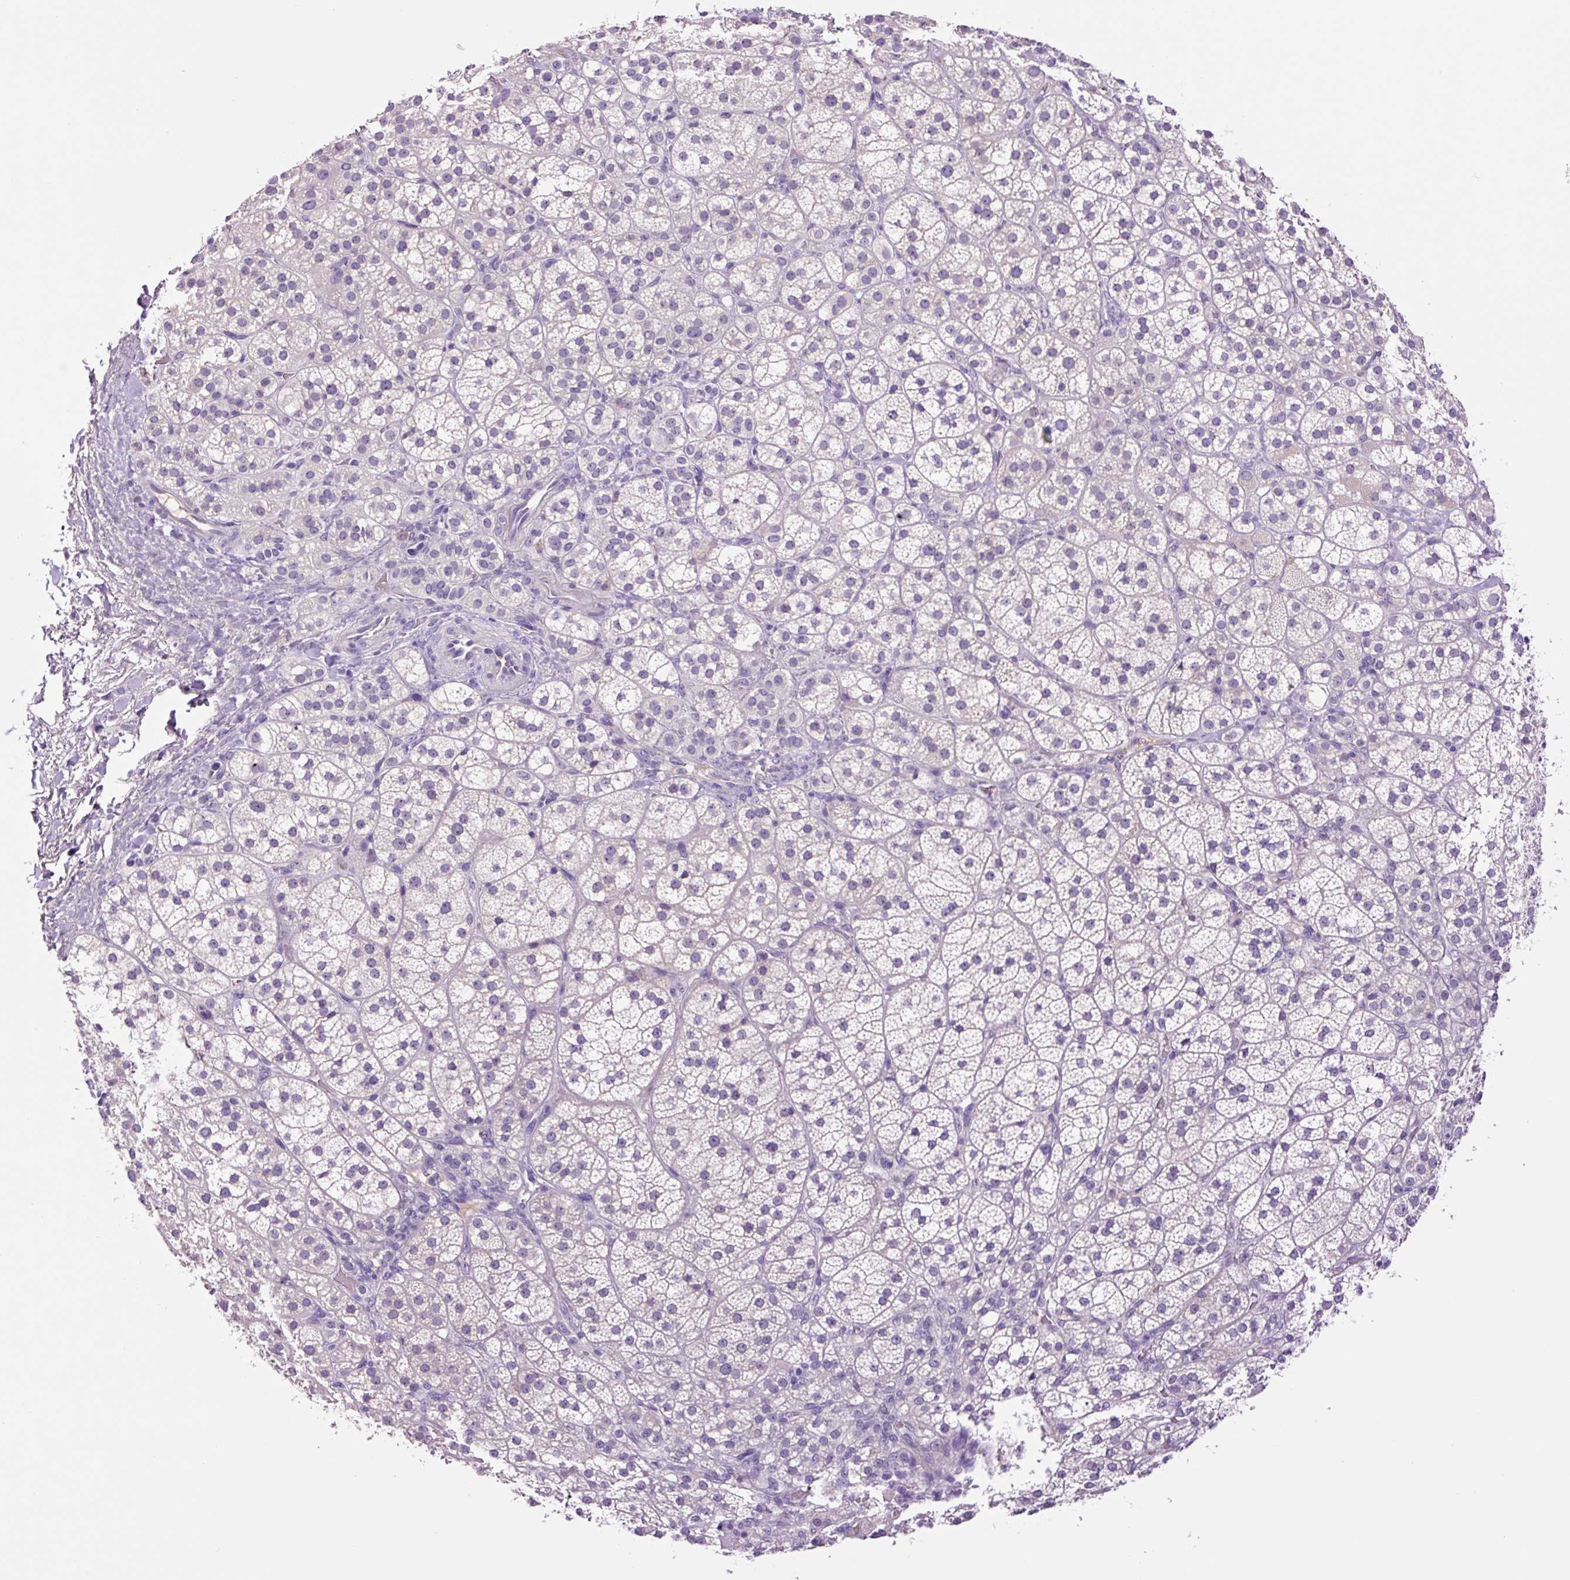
{"staining": {"intensity": "negative", "quantity": "none", "location": "none"}, "tissue": "adrenal gland", "cell_type": "Glandular cells", "image_type": "normal", "snomed": [{"axis": "morphology", "description": "Normal tissue, NOS"}, {"axis": "topography", "description": "Adrenal gland"}], "caption": "High power microscopy image of an immunohistochemistry micrograph of unremarkable adrenal gland, revealing no significant expression in glandular cells. (DAB immunohistochemistry (IHC), high magnification).", "gene": "DPPA4", "patient": {"sex": "female", "age": 60}}